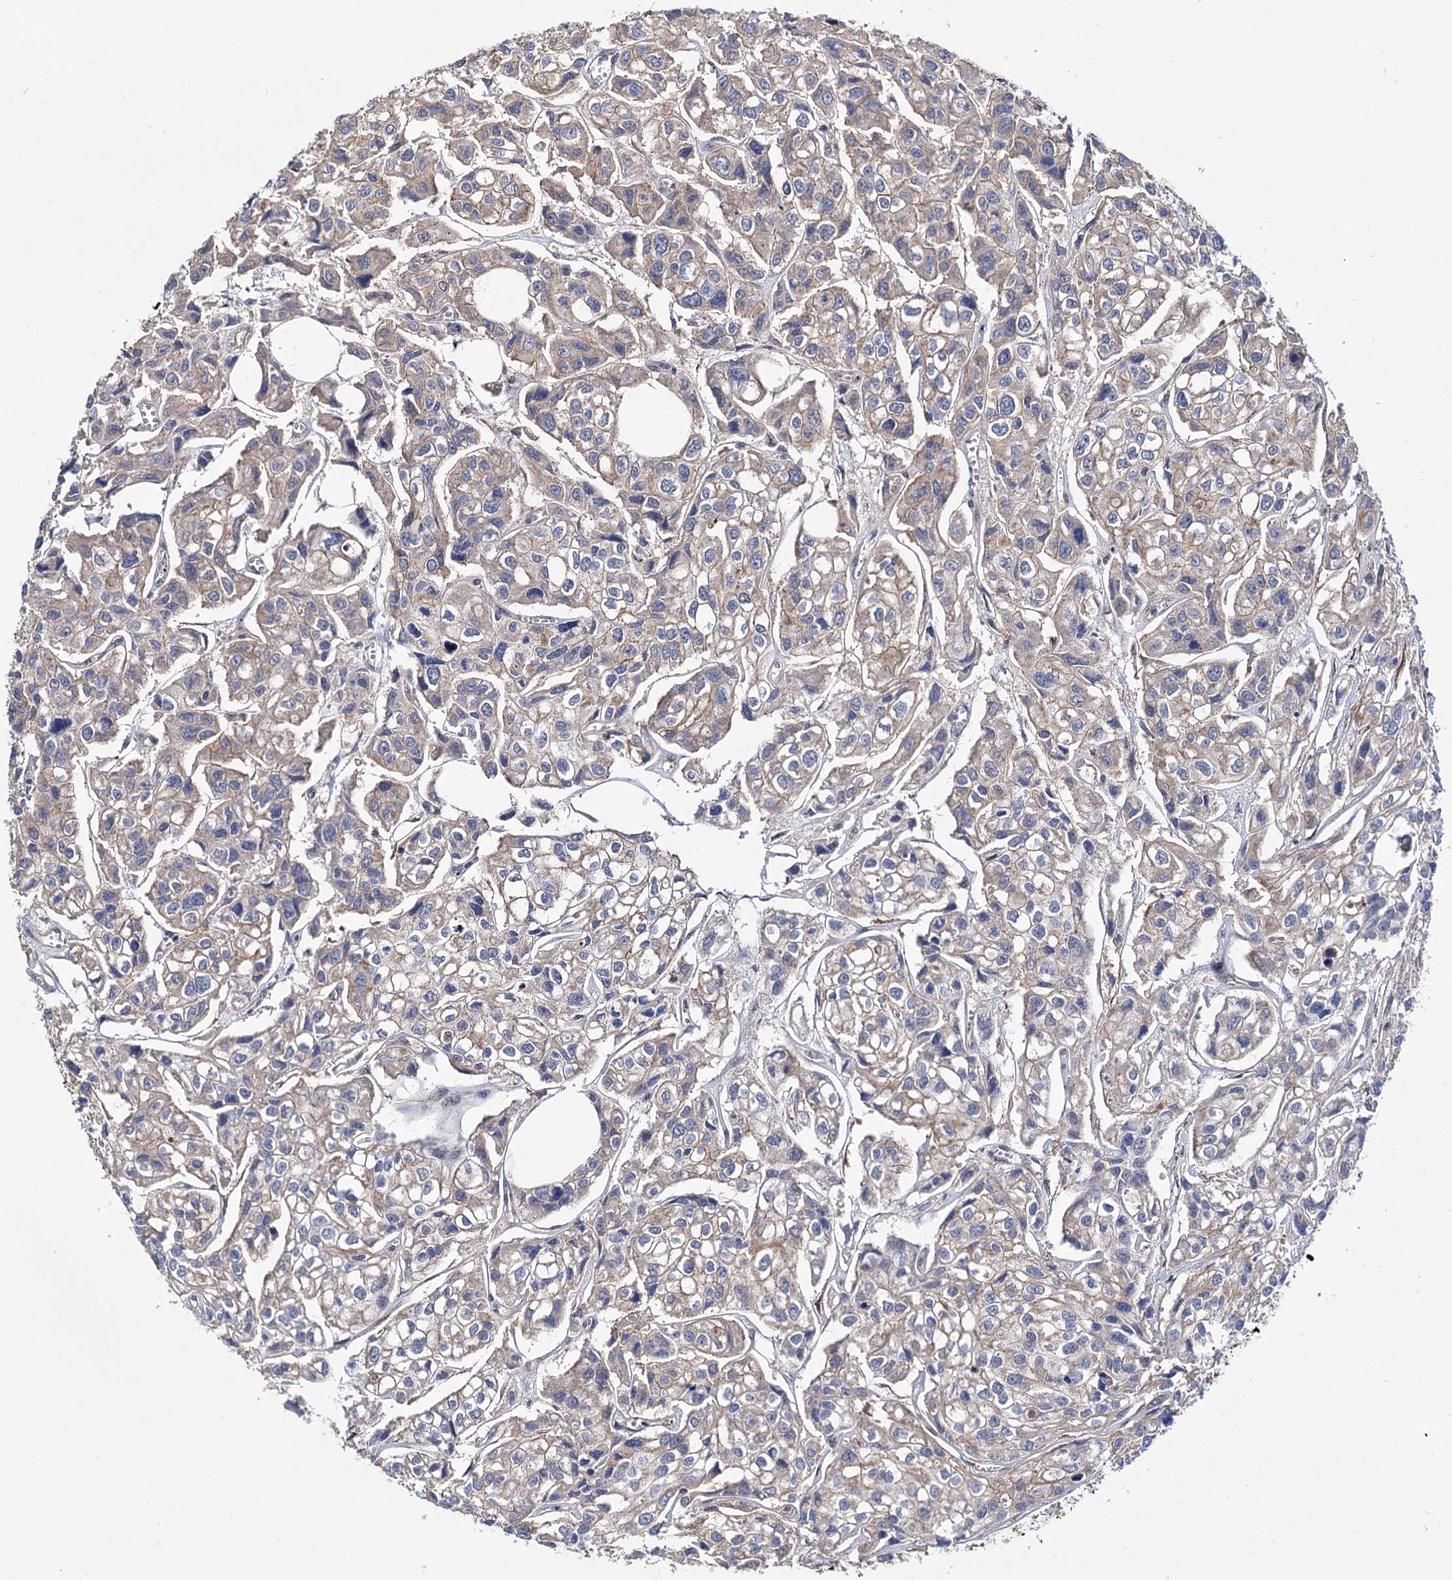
{"staining": {"intensity": "weak", "quantity": ">75%", "location": "cytoplasmic/membranous"}, "tissue": "urothelial cancer", "cell_type": "Tumor cells", "image_type": "cancer", "snomed": [{"axis": "morphology", "description": "Urothelial carcinoma, High grade"}, {"axis": "topography", "description": "Urinary bladder"}], "caption": "Immunohistochemistry (IHC) image of human urothelial cancer stained for a protein (brown), which displays low levels of weak cytoplasmic/membranous expression in approximately >75% of tumor cells.", "gene": "SEC24A", "patient": {"sex": "male", "age": 67}}